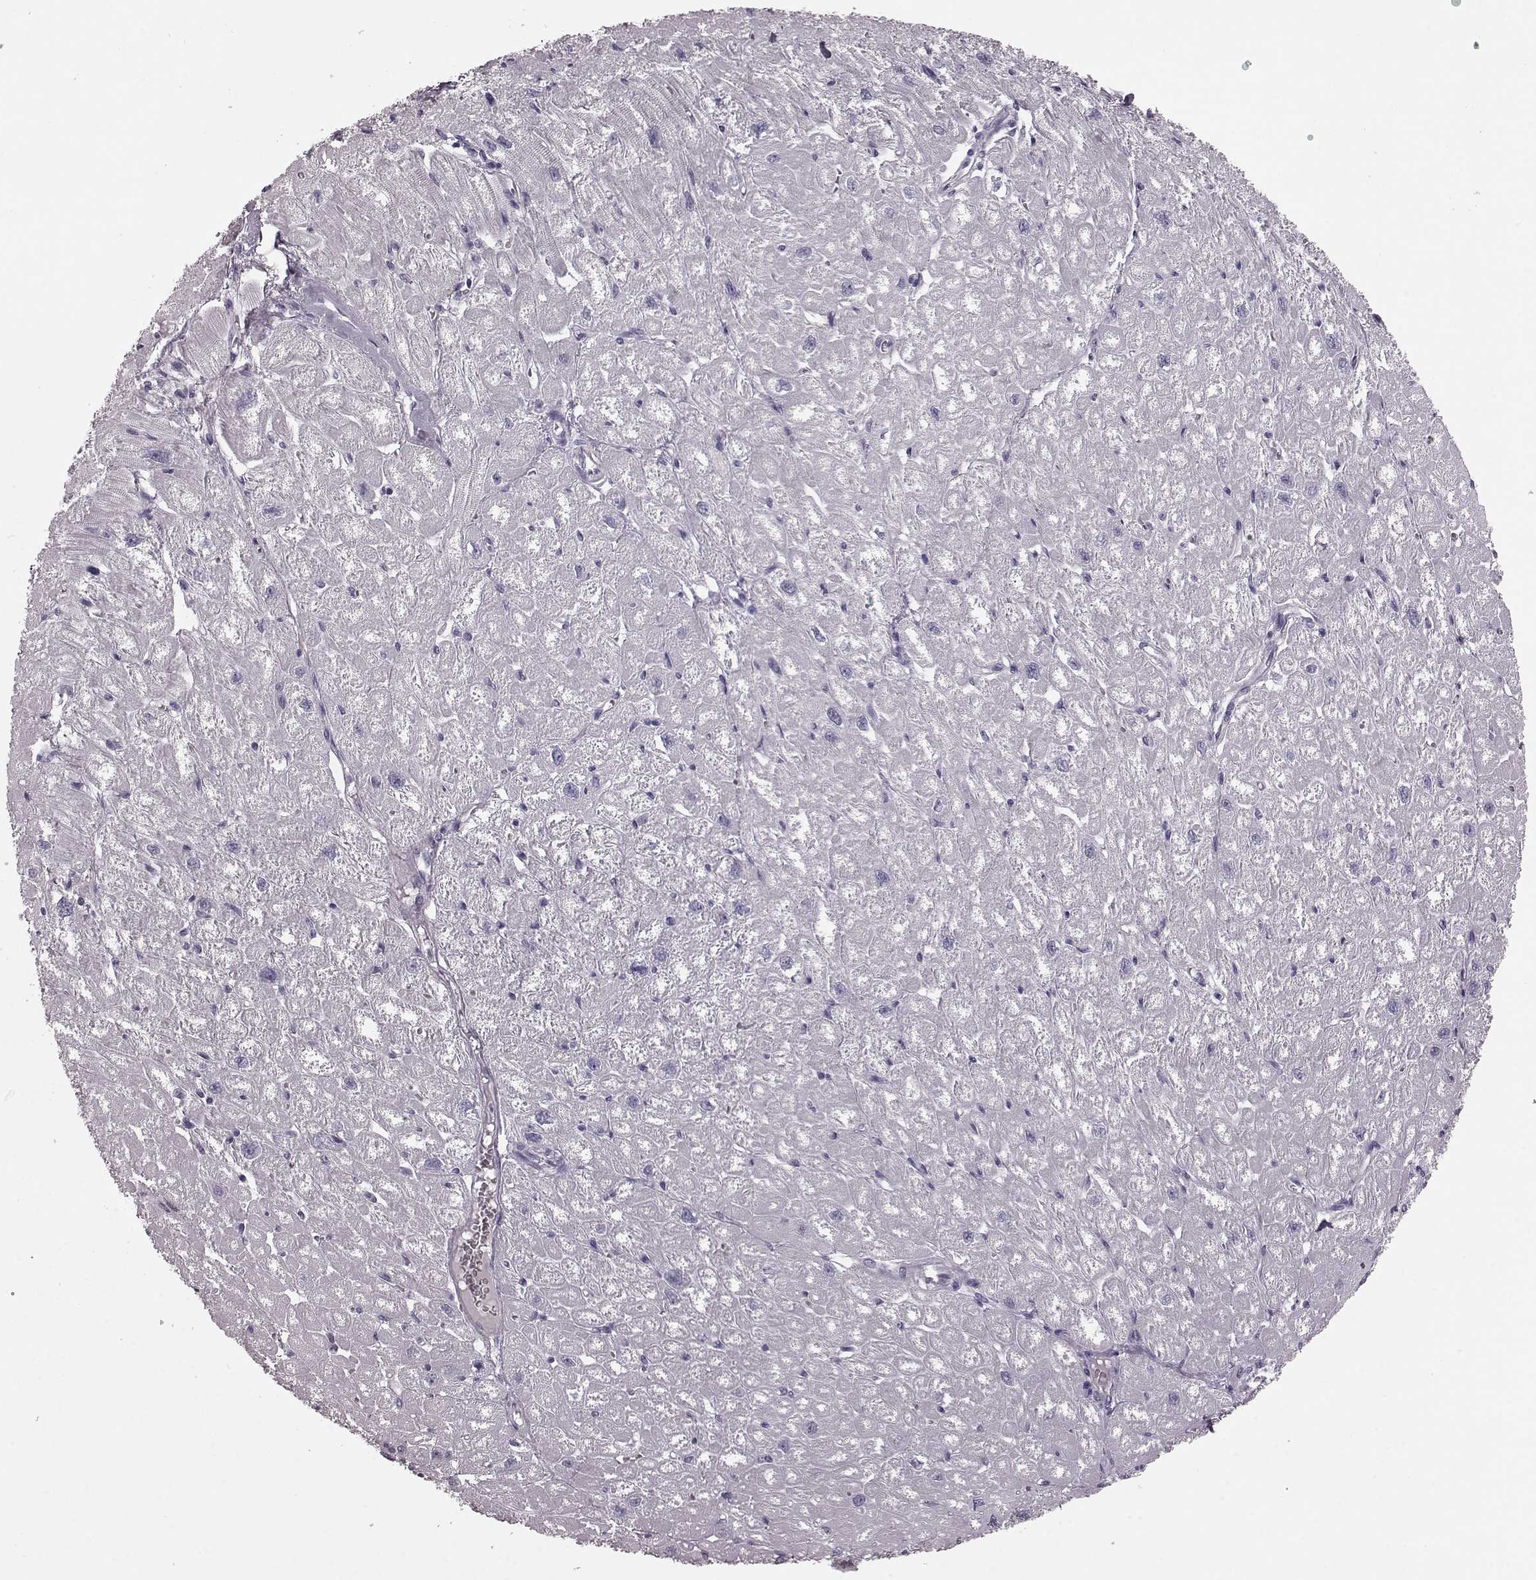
{"staining": {"intensity": "negative", "quantity": "none", "location": "none"}, "tissue": "heart muscle", "cell_type": "Cardiomyocytes", "image_type": "normal", "snomed": [{"axis": "morphology", "description": "Normal tissue, NOS"}, {"axis": "topography", "description": "Heart"}], "caption": "An IHC image of unremarkable heart muscle is shown. There is no staining in cardiomyocytes of heart muscle.", "gene": "CRYBA2", "patient": {"sex": "male", "age": 61}}